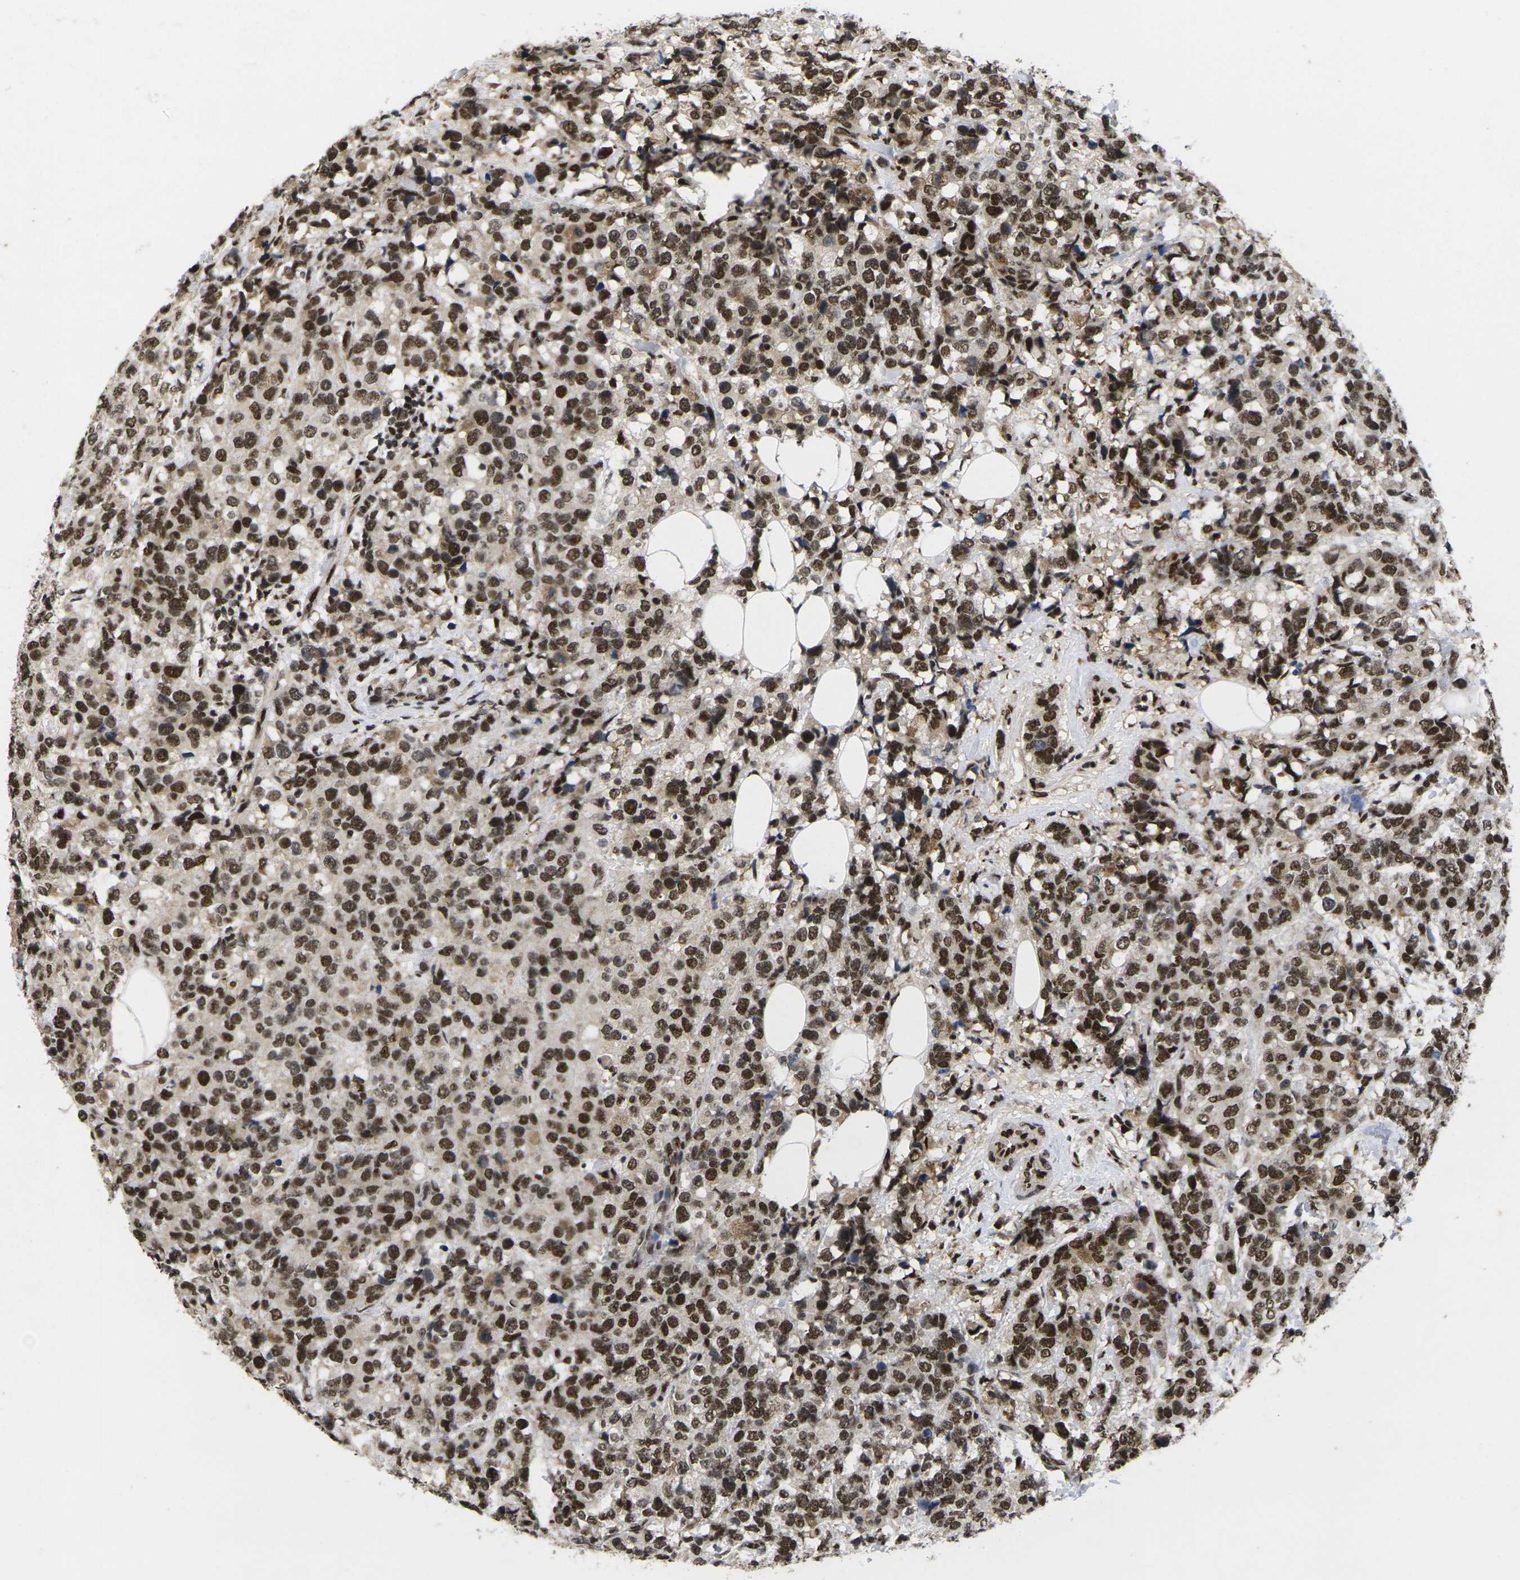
{"staining": {"intensity": "strong", "quantity": ">75%", "location": "nuclear"}, "tissue": "breast cancer", "cell_type": "Tumor cells", "image_type": "cancer", "snomed": [{"axis": "morphology", "description": "Lobular carcinoma"}, {"axis": "topography", "description": "Breast"}], "caption": "Protein expression analysis of lobular carcinoma (breast) demonstrates strong nuclear expression in about >75% of tumor cells.", "gene": "GTF2E1", "patient": {"sex": "female", "age": 59}}